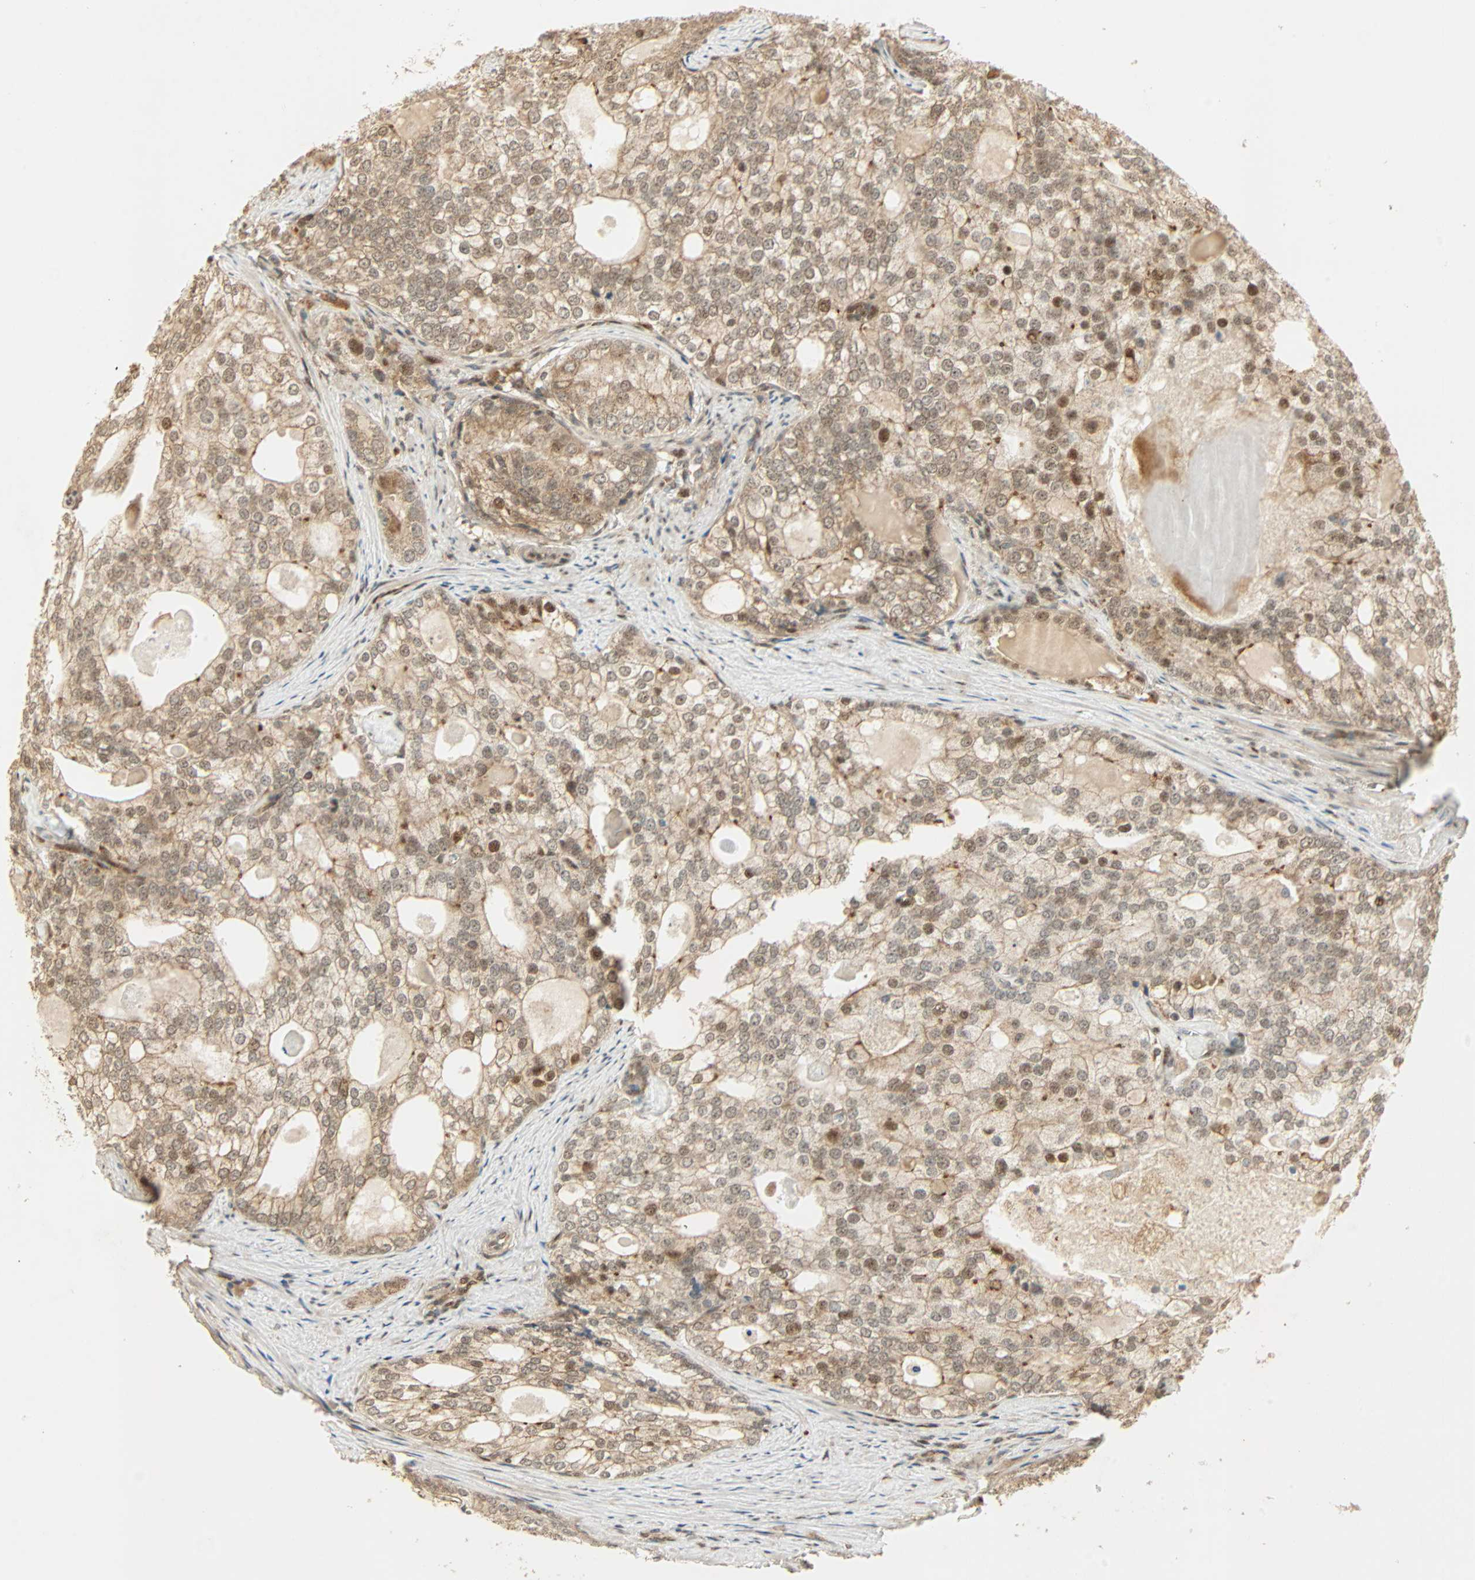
{"staining": {"intensity": "strong", "quantity": ">75%", "location": "cytoplasmic/membranous,nuclear"}, "tissue": "prostate cancer", "cell_type": "Tumor cells", "image_type": "cancer", "snomed": [{"axis": "morphology", "description": "Adenocarcinoma, High grade"}, {"axis": "topography", "description": "Prostate"}], "caption": "Protein analysis of prostate cancer tissue reveals strong cytoplasmic/membranous and nuclear staining in approximately >75% of tumor cells. The protein is shown in brown color, while the nuclei are stained blue.", "gene": "PNPLA6", "patient": {"sex": "male", "age": 66}}